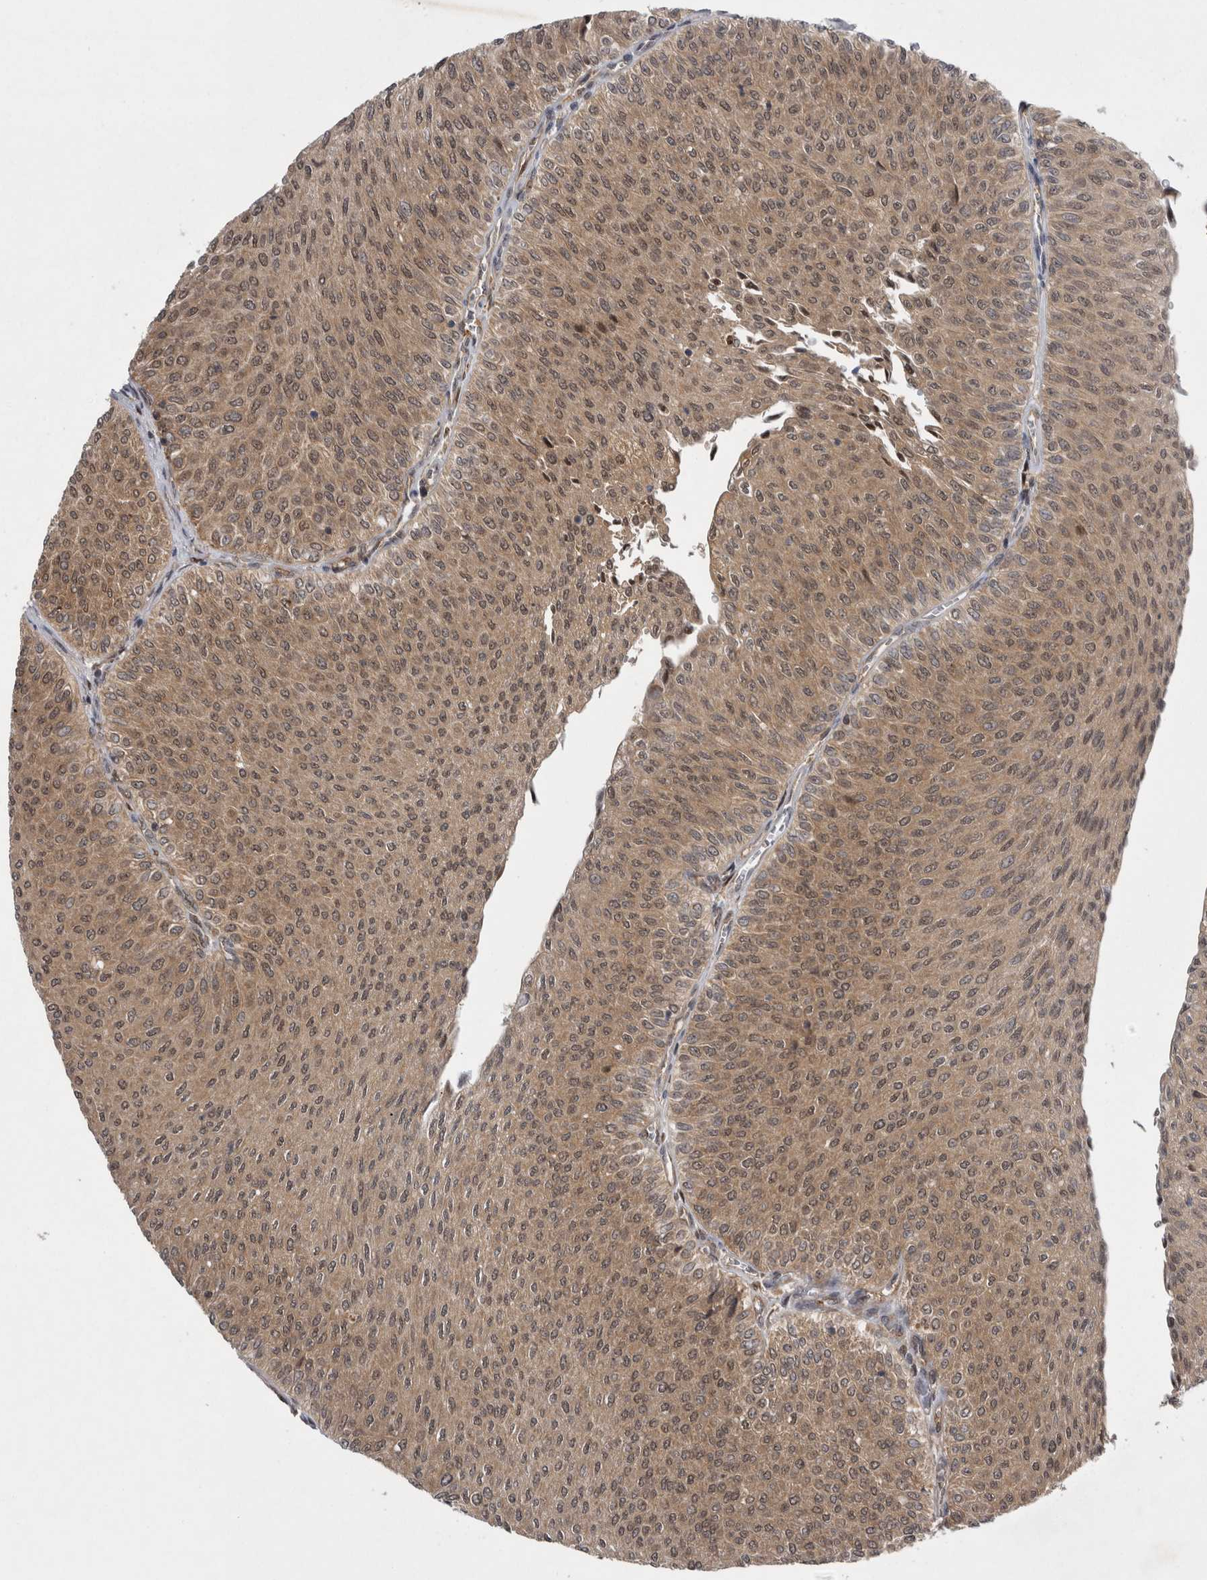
{"staining": {"intensity": "moderate", "quantity": ">75%", "location": "cytoplasmic/membranous,nuclear"}, "tissue": "urothelial cancer", "cell_type": "Tumor cells", "image_type": "cancer", "snomed": [{"axis": "morphology", "description": "Urothelial carcinoma, Low grade"}, {"axis": "topography", "description": "Urinary bladder"}], "caption": "Protein analysis of low-grade urothelial carcinoma tissue shows moderate cytoplasmic/membranous and nuclear positivity in about >75% of tumor cells.", "gene": "PSMB2", "patient": {"sex": "male", "age": 78}}